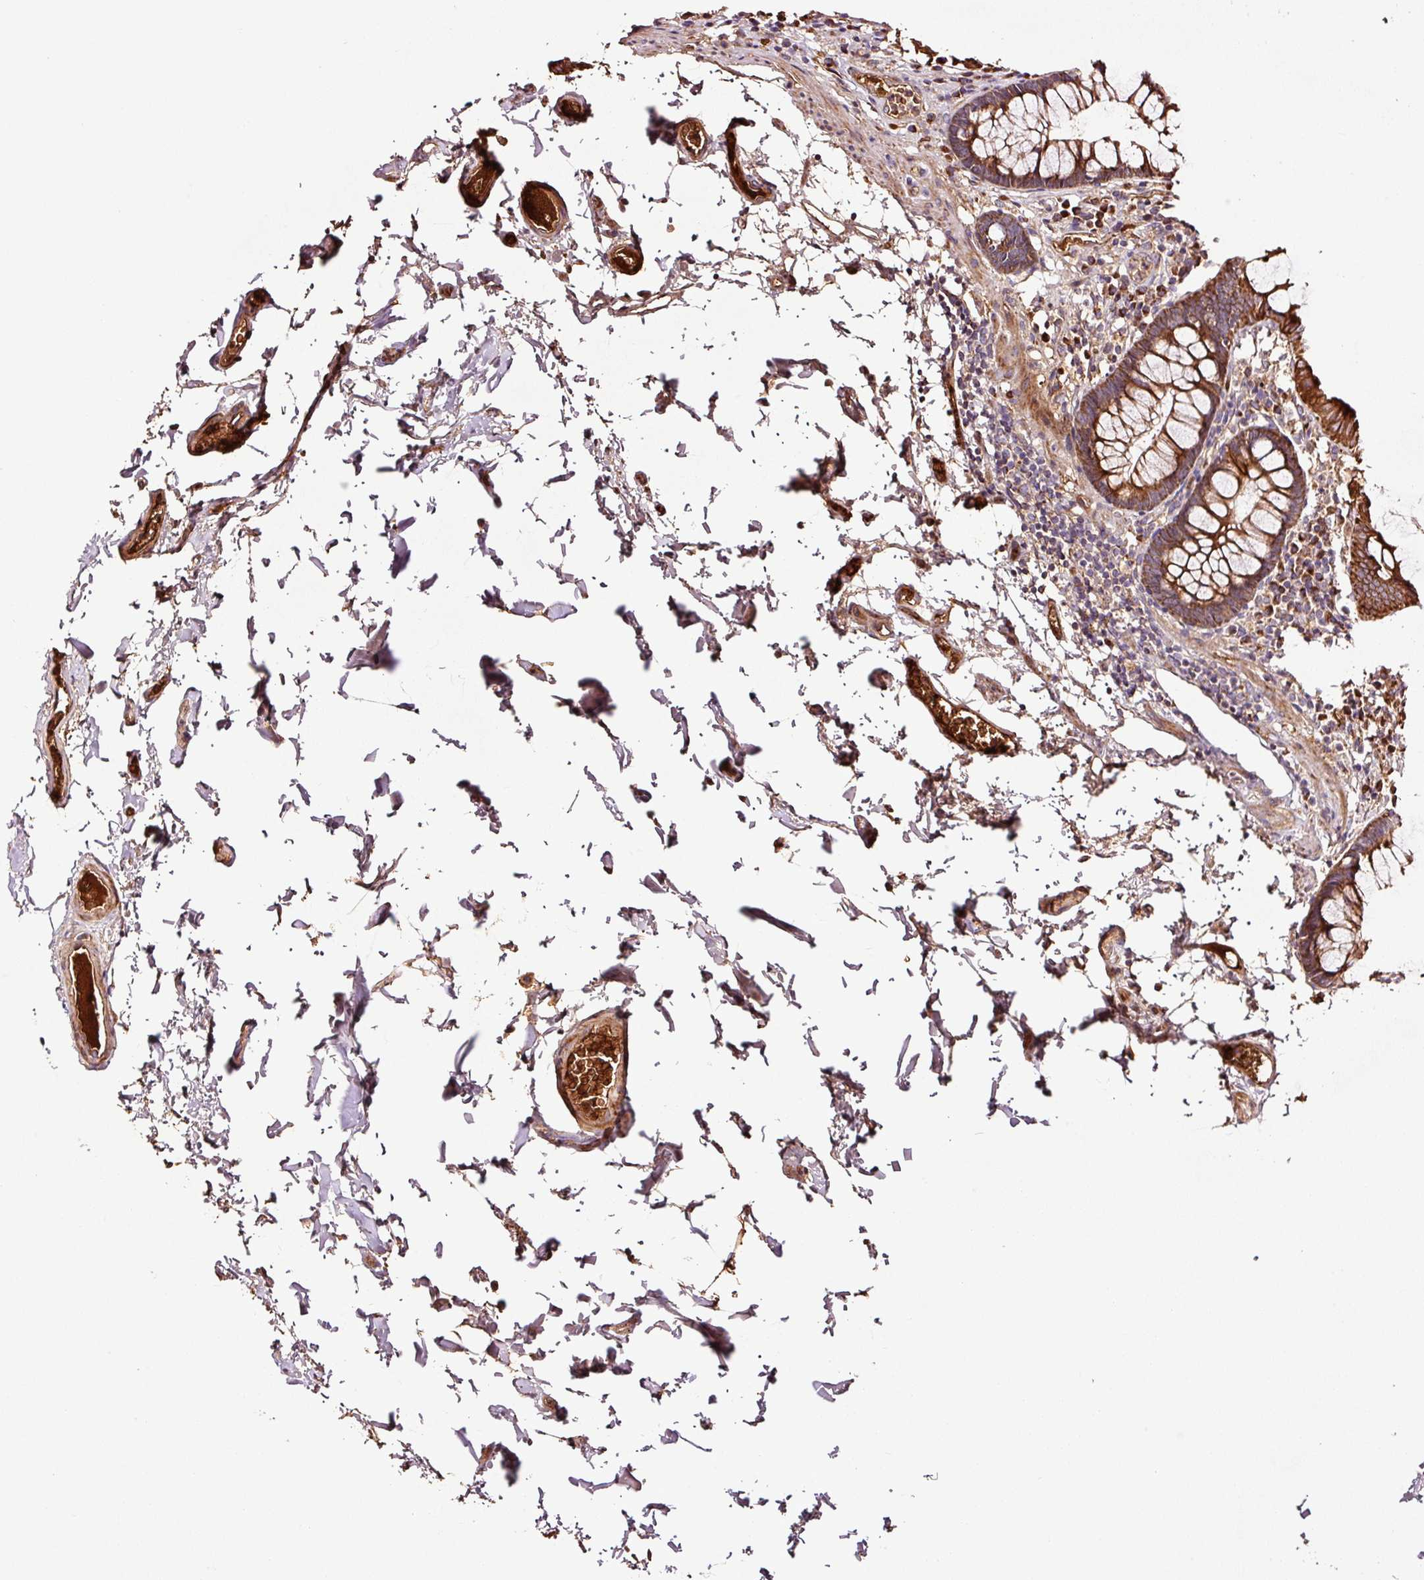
{"staining": {"intensity": "strong", "quantity": ">75%", "location": "cytoplasmic/membranous"}, "tissue": "colon", "cell_type": "Endothelial cells", "image_type": "normal", "snomed": [{"axis": "morphology", "description": "Normal tissue, NOS"}, {"axis": "topography", "description": "Colon"}, {"axis": "topography", "description": "Peripheral nerve tissue"}], "caption": "Immunohistochemistry (IHC) (DAB) staining of benign human colon reveals strong cytoplasmic/membranous protein expression in about >75% of endothelial cells. The staining was performed using DAB (3,3'-diaminobenzidine), with brown indicating positive protein expression. Nuclei are stained blue with hematoxylin.", "gene": "PGLYRP2", "patient": {"sex": "male", "age": 84}}